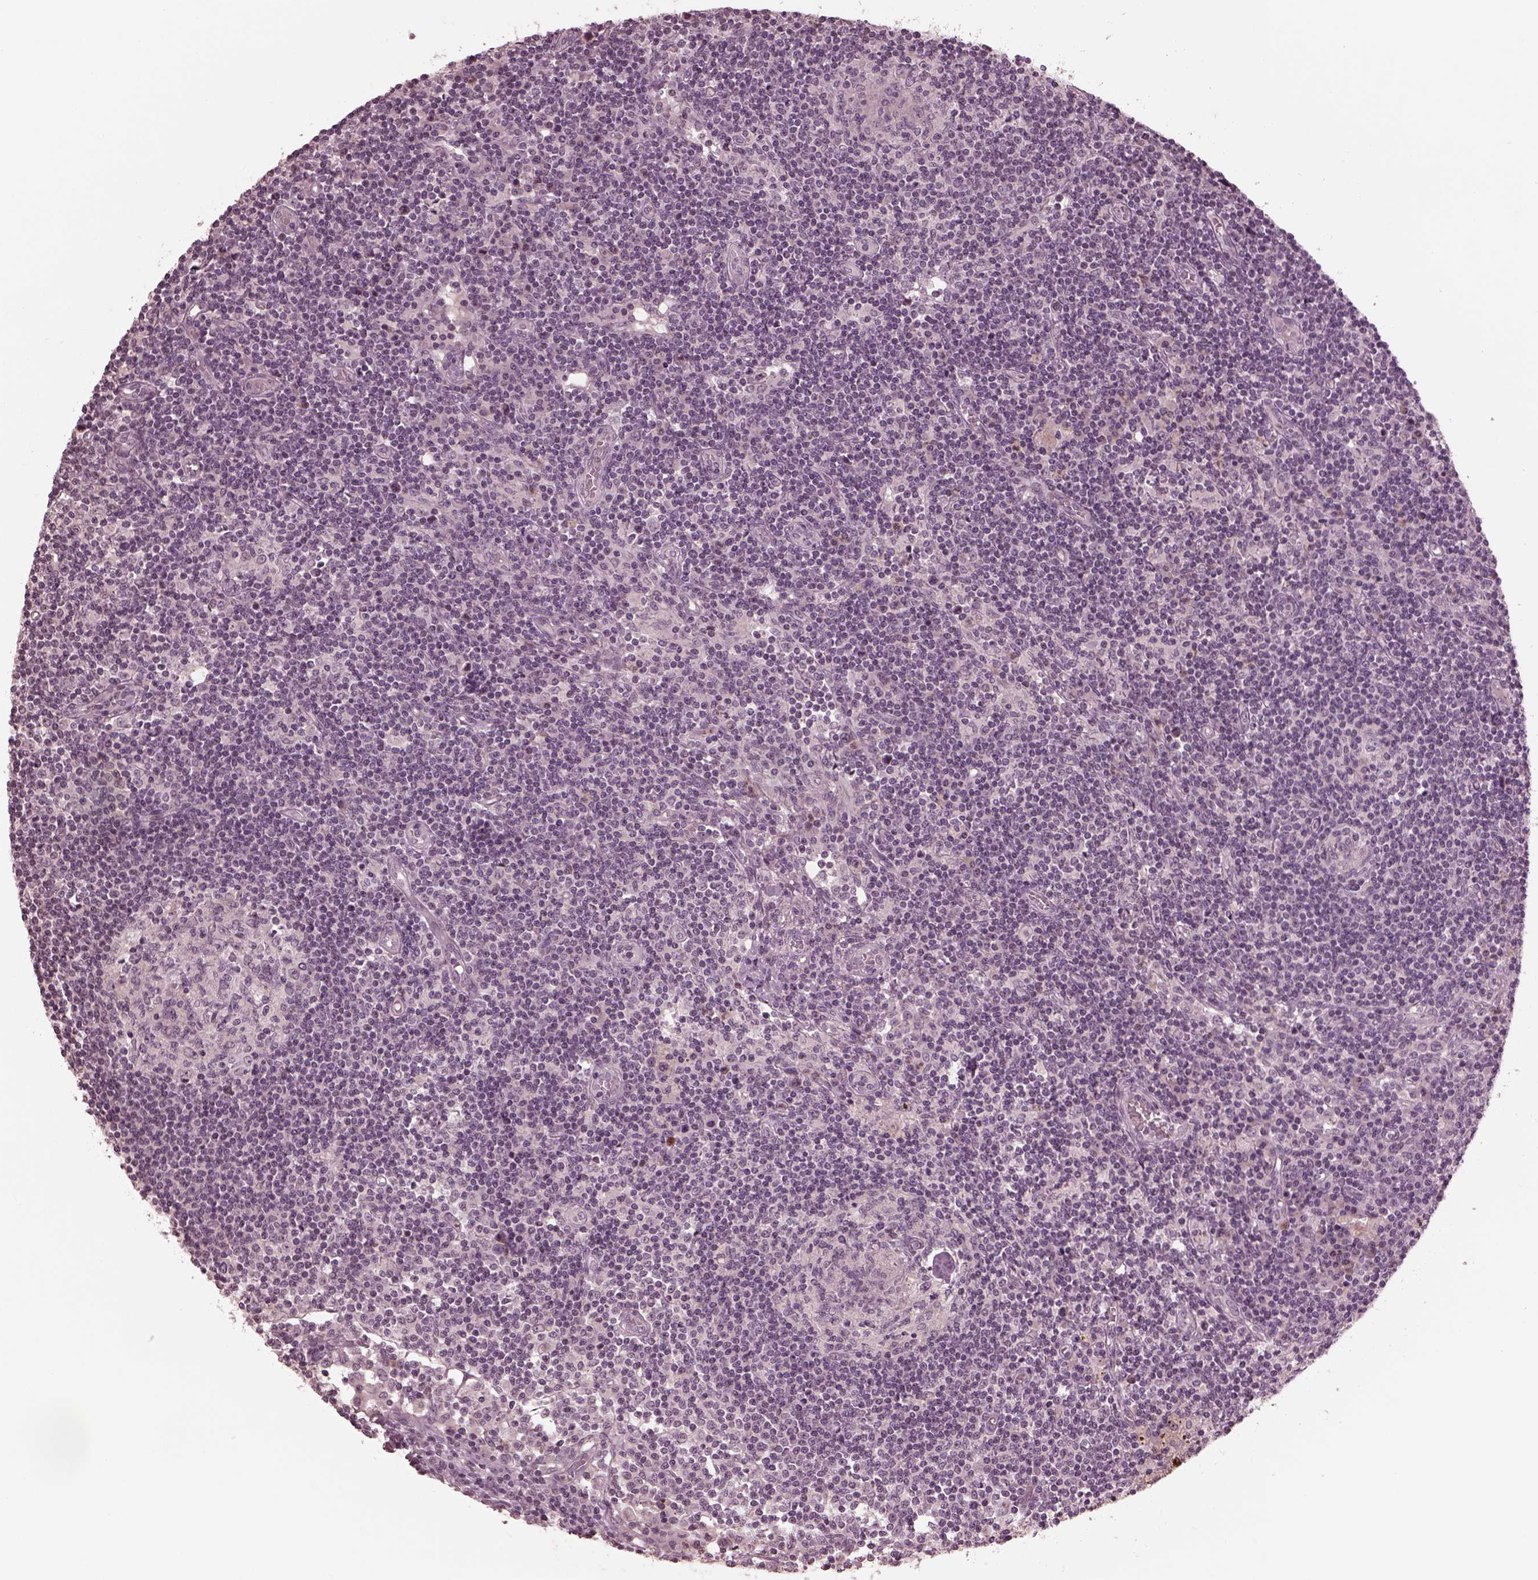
{"staining": {"intensity": "negative", "quantity": "none", "location": "none"}, "tissue": "lymph node", "cell_type": "Germinal center cells", "image_type": "normal", "snomed": [{"axis": "morphology", "description": "Normal tissue, NOS"}, {"axis": "topography", "description": "Lymph node"}], "caption": "Immunohistochemical staining of benign lymph node displays no significant staining in germinal center cells.", "gene": "RGS7", "patient": {"sex": "female", "age": 72}}